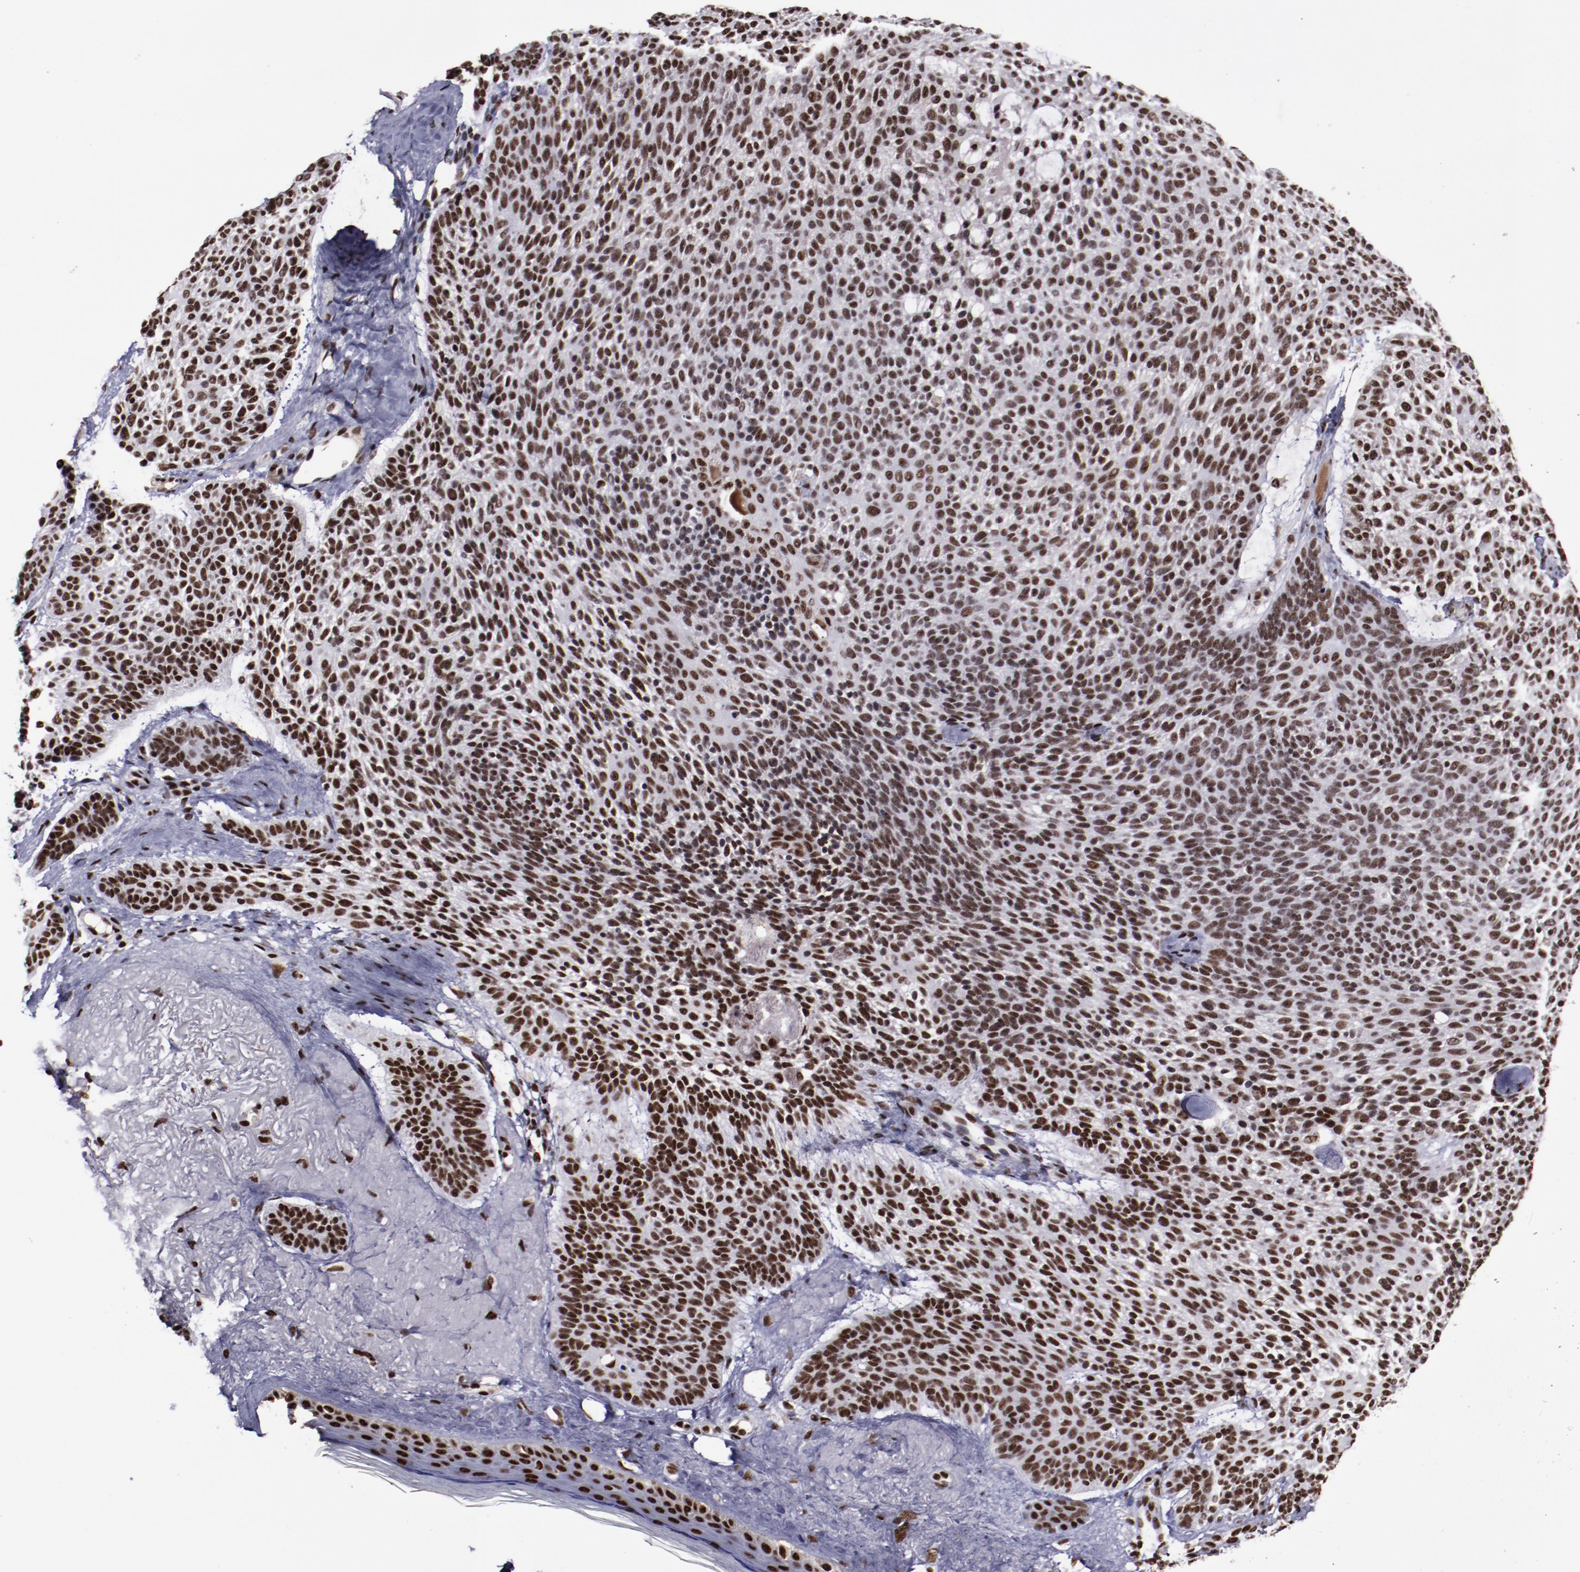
{"staining": {"intensity": "moderate", "quantity": ">75%", "location": "nuclear"}, "tissue": "skin cancer", "cell_type": "Tumor cells", "image_type": "cancer", "snomed": [{"axis": "morphology", "description": "Normal tissue, NOS"}, {"axis": "morphology", "description": "Basal cell carcinoma"}, {"axis": "topography", "description": "Skin"}], "caption": "Skin cancer stained with IHC exhibits moderate nuclear positivity in approximately >75% of tumor cells. (Brightfield microscopy of DAB IHC at high magnification).", "gene": "ERH", "patient": {"sex": "female", "age": 70}}